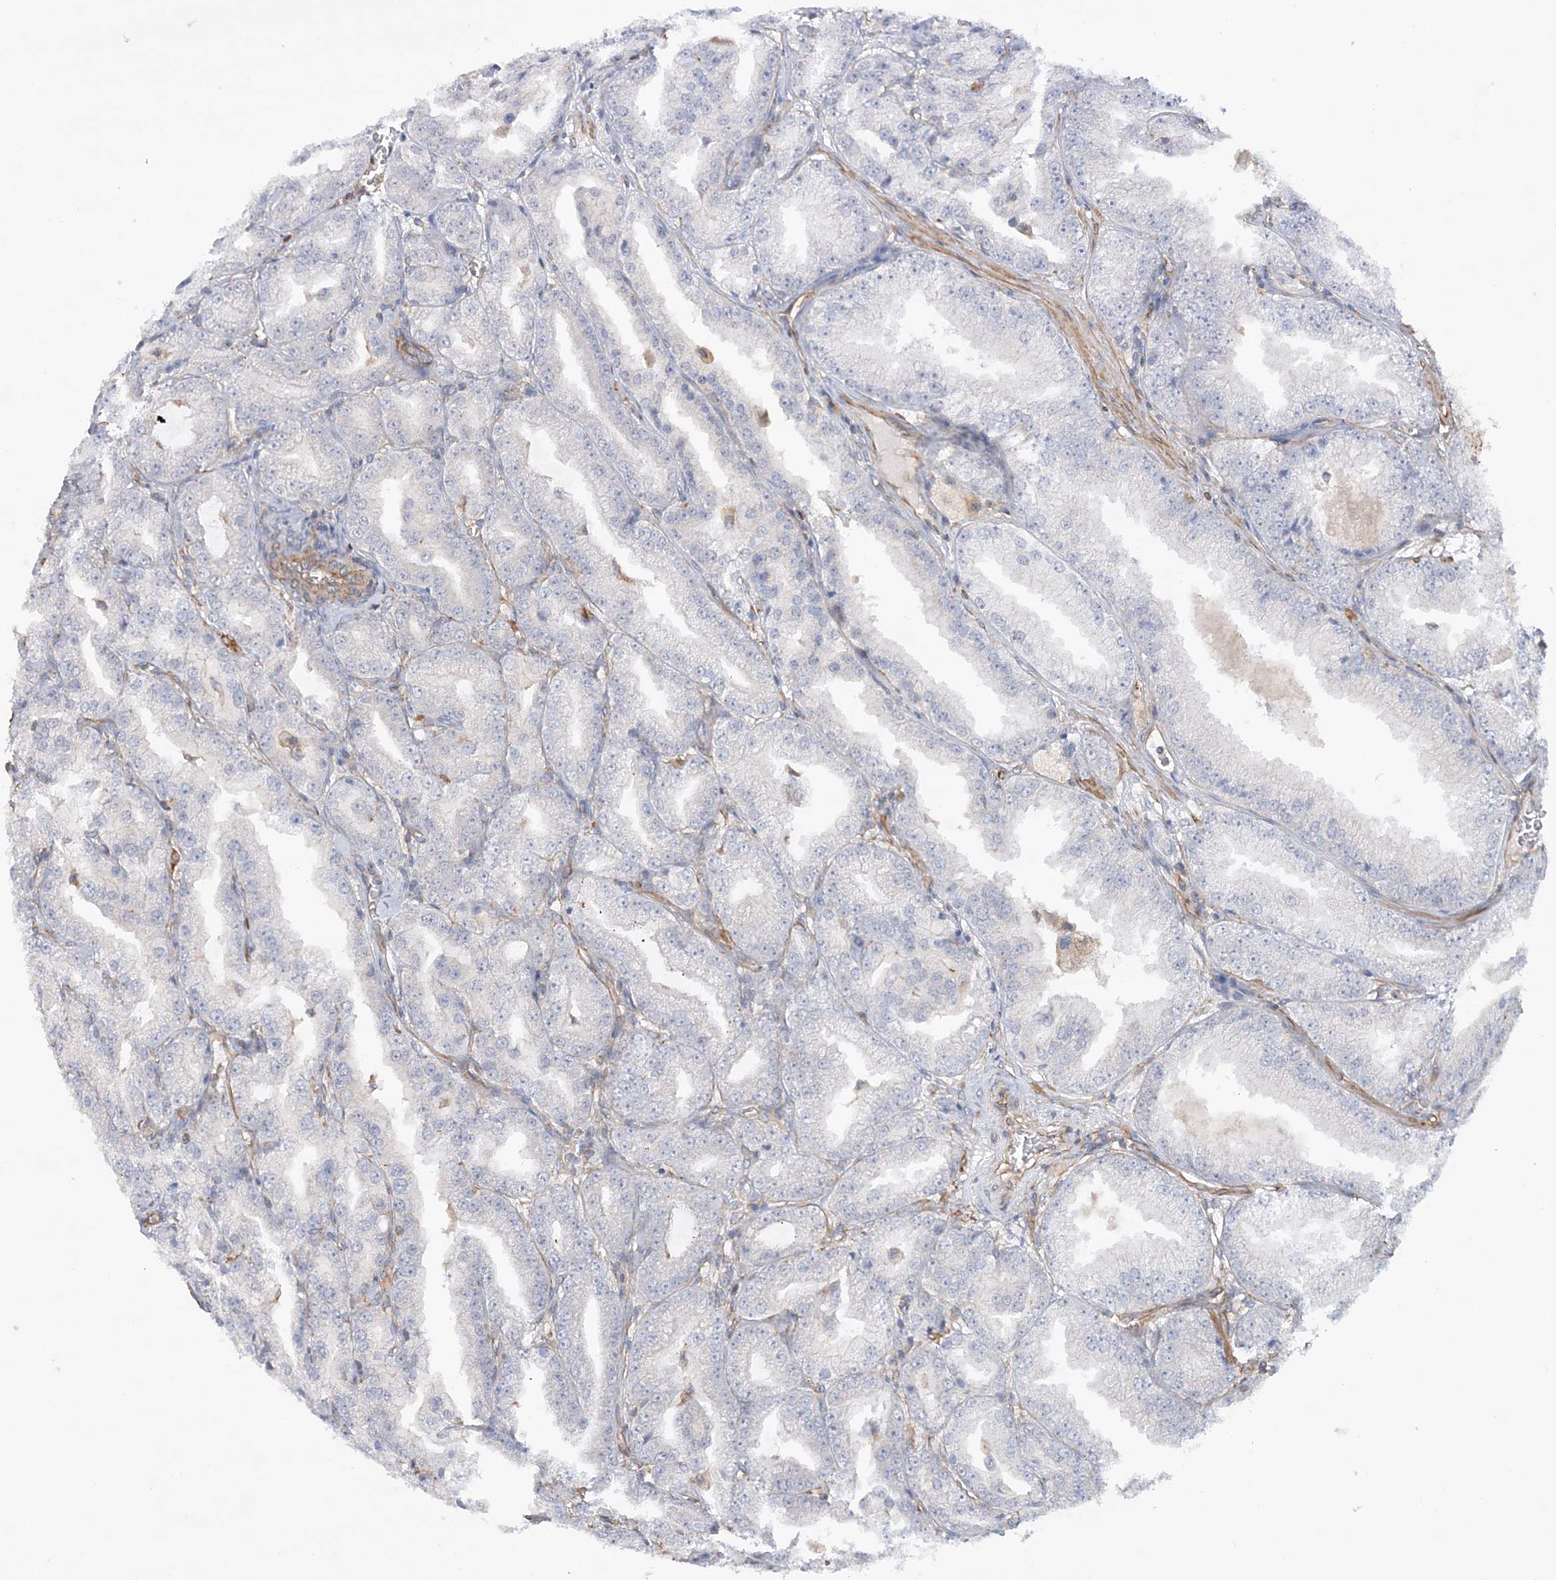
{"staining": {"intensity": "negative", "quantity": "none", "location": "none"}, "tissue": "prostate cancer", "cell_type": "Tumor cells", "image_type": "cancer", "snomed": [{"axis": "morphology", "description": "Adenocarcinoma, High grade"}, {"axis": "topography", "description": "Prostate"}], "caption": "The histopathology image demonstrates no staining of tumor cells in prostate cancer (adenocarcinoma (high-grade)).", "gene": "ZNF821", "patient": {"sex": "male", "age": 61}}